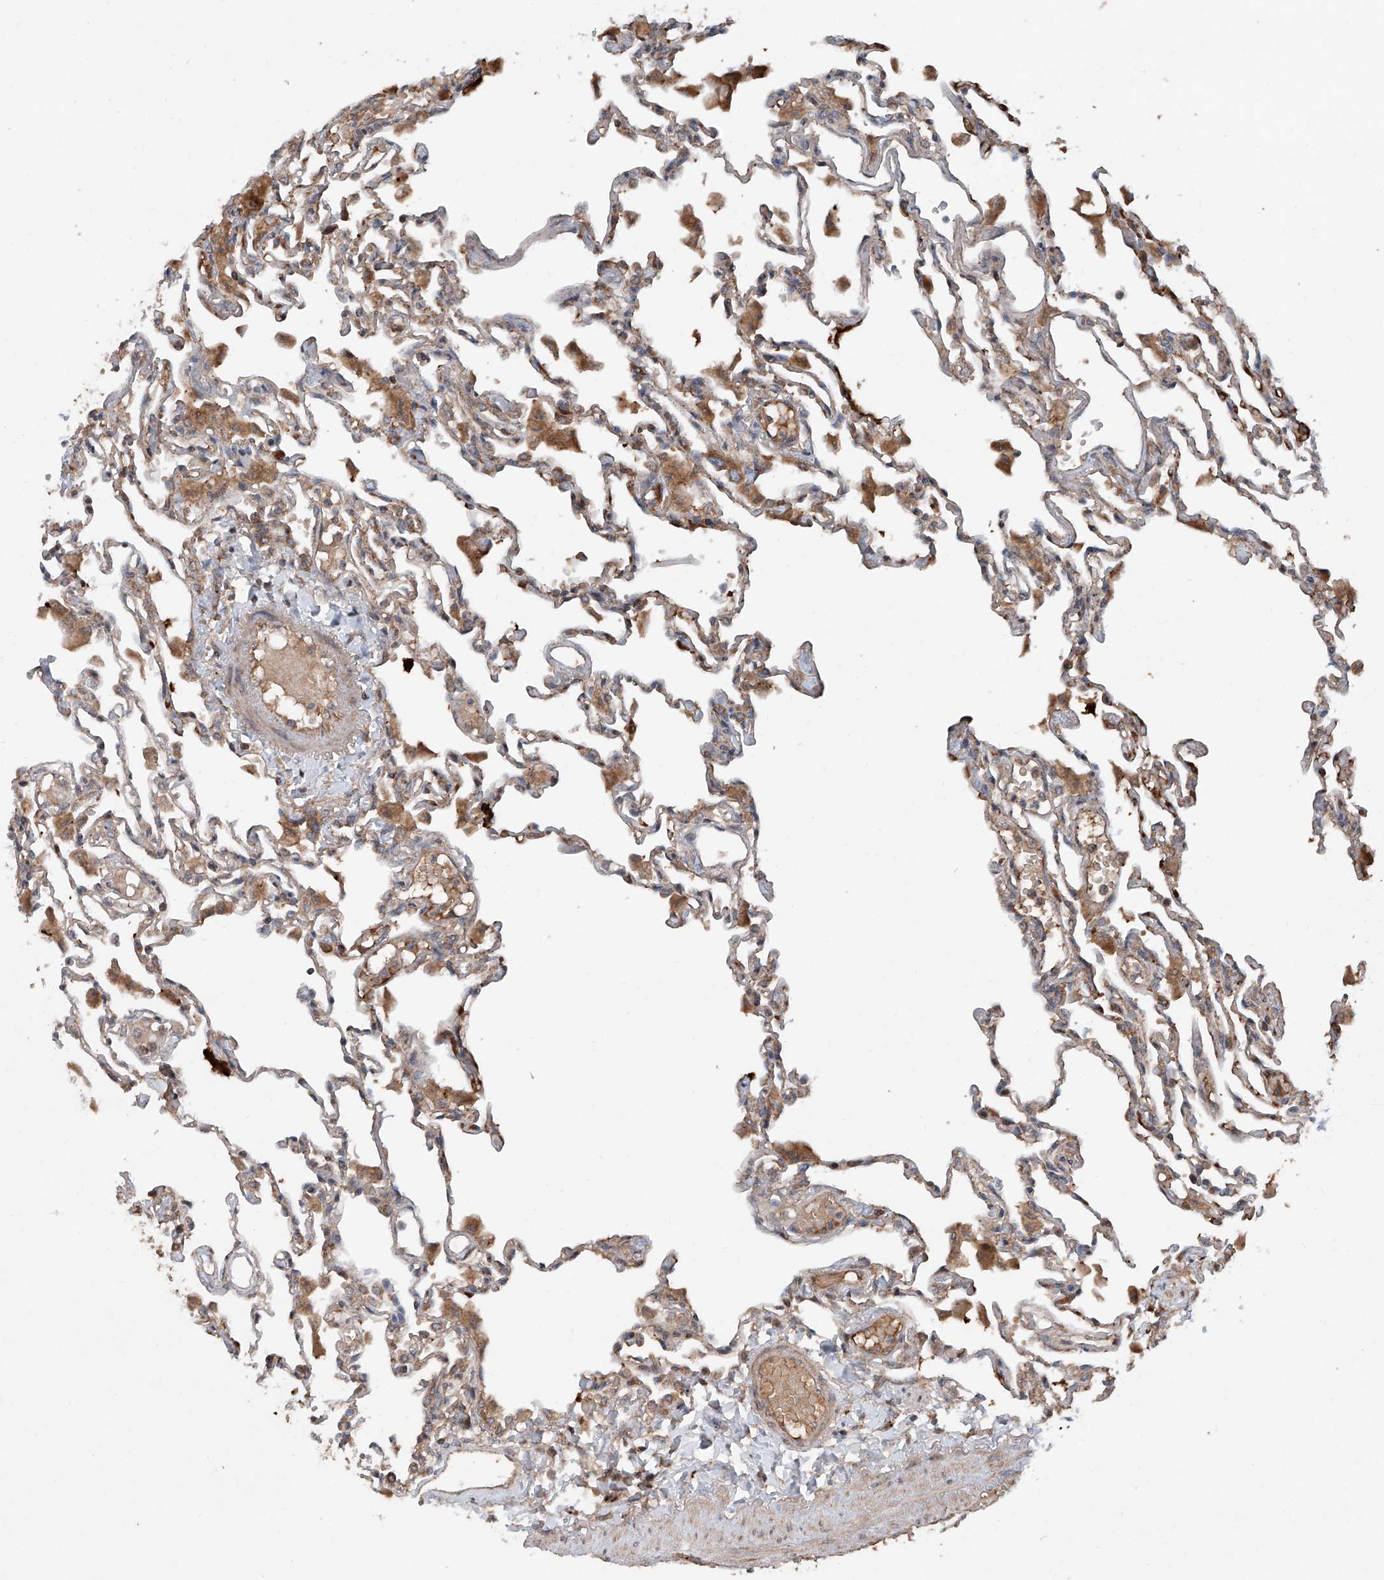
{"staining": {"intensity": "moderate", "quantity": "25%-75%", "location": "cytoplasmic/membranous"}, "tissue": "lung", "cell_type": "Alveolar cells", "image_type": "normal", "snomed": [{"axis": "morphology", "description": "Normal tissue, NOS"}, {"axis": "topography", "description": "Bronchus"}, {"axis": "topography", "description": "Lung"}], "caption": "DAB immunohistochemical staining of normal human lung shows moderate cytoplasmic/membranous protein positivity in approximately 25%-75% of alveolar cells.", "gene": "ADAM23", "patient": {"sex": "female", "age": 49}}